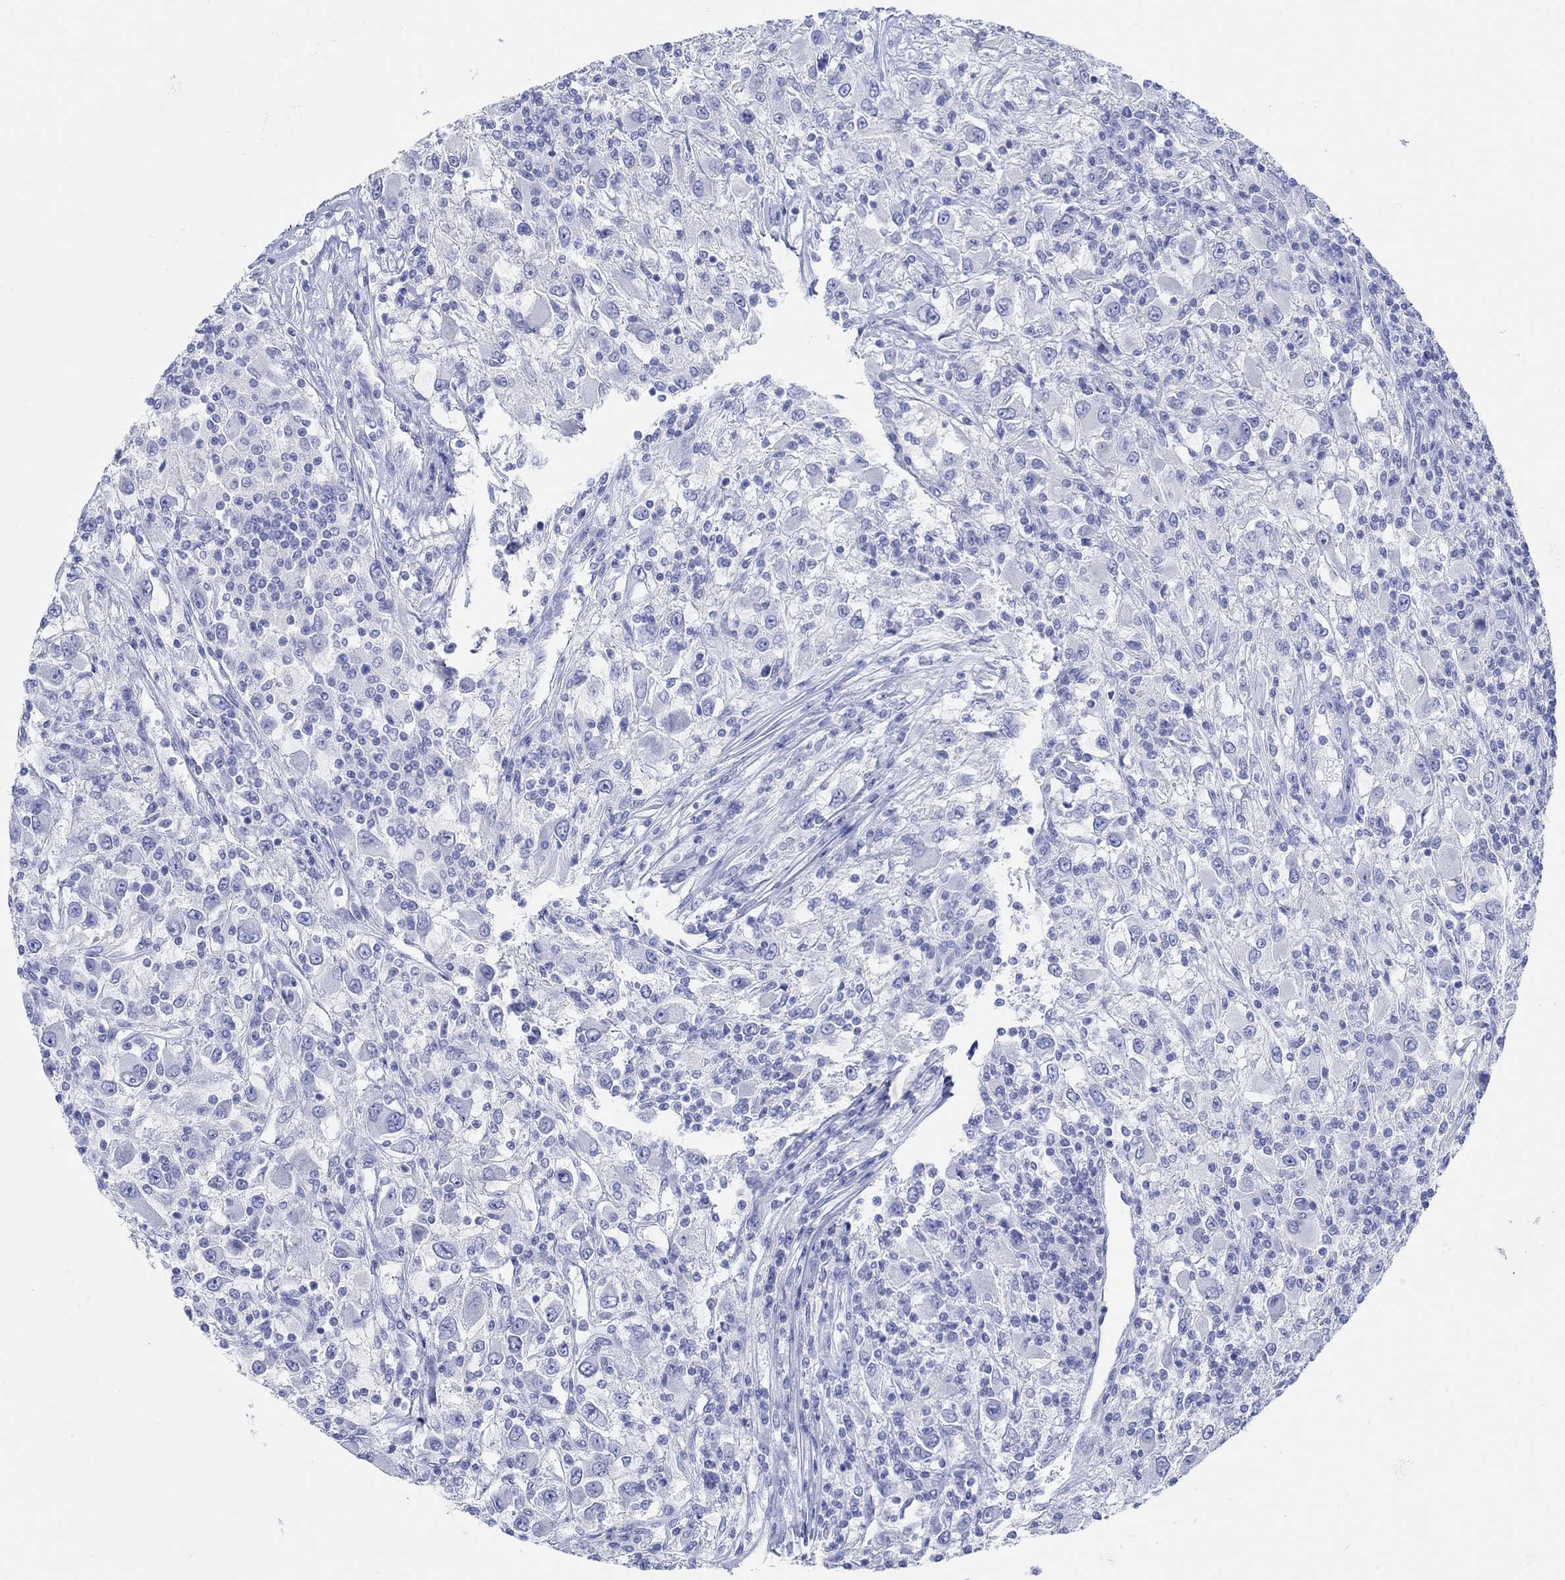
{"staining": {"intensity": "negative", "quantity": "none", "location": "none"}, "tissue": "renal cancer", "cell_type": "Tumor cells", "image_type": "cancer", "snomed": [{"axis": "morphology", "description": "Adenocarcinoma, NOS"}, {"axis": "topography", "description": "Kidney"}], "caption": "An immunohistochemistry micrograph of renal cancer (adenocarcinoma) is shown. There is no staining in tumor cells of renal cancer (adenocarcinoma).", "gene": "AK8", "patient": {"sex": "female", "age": 67}}